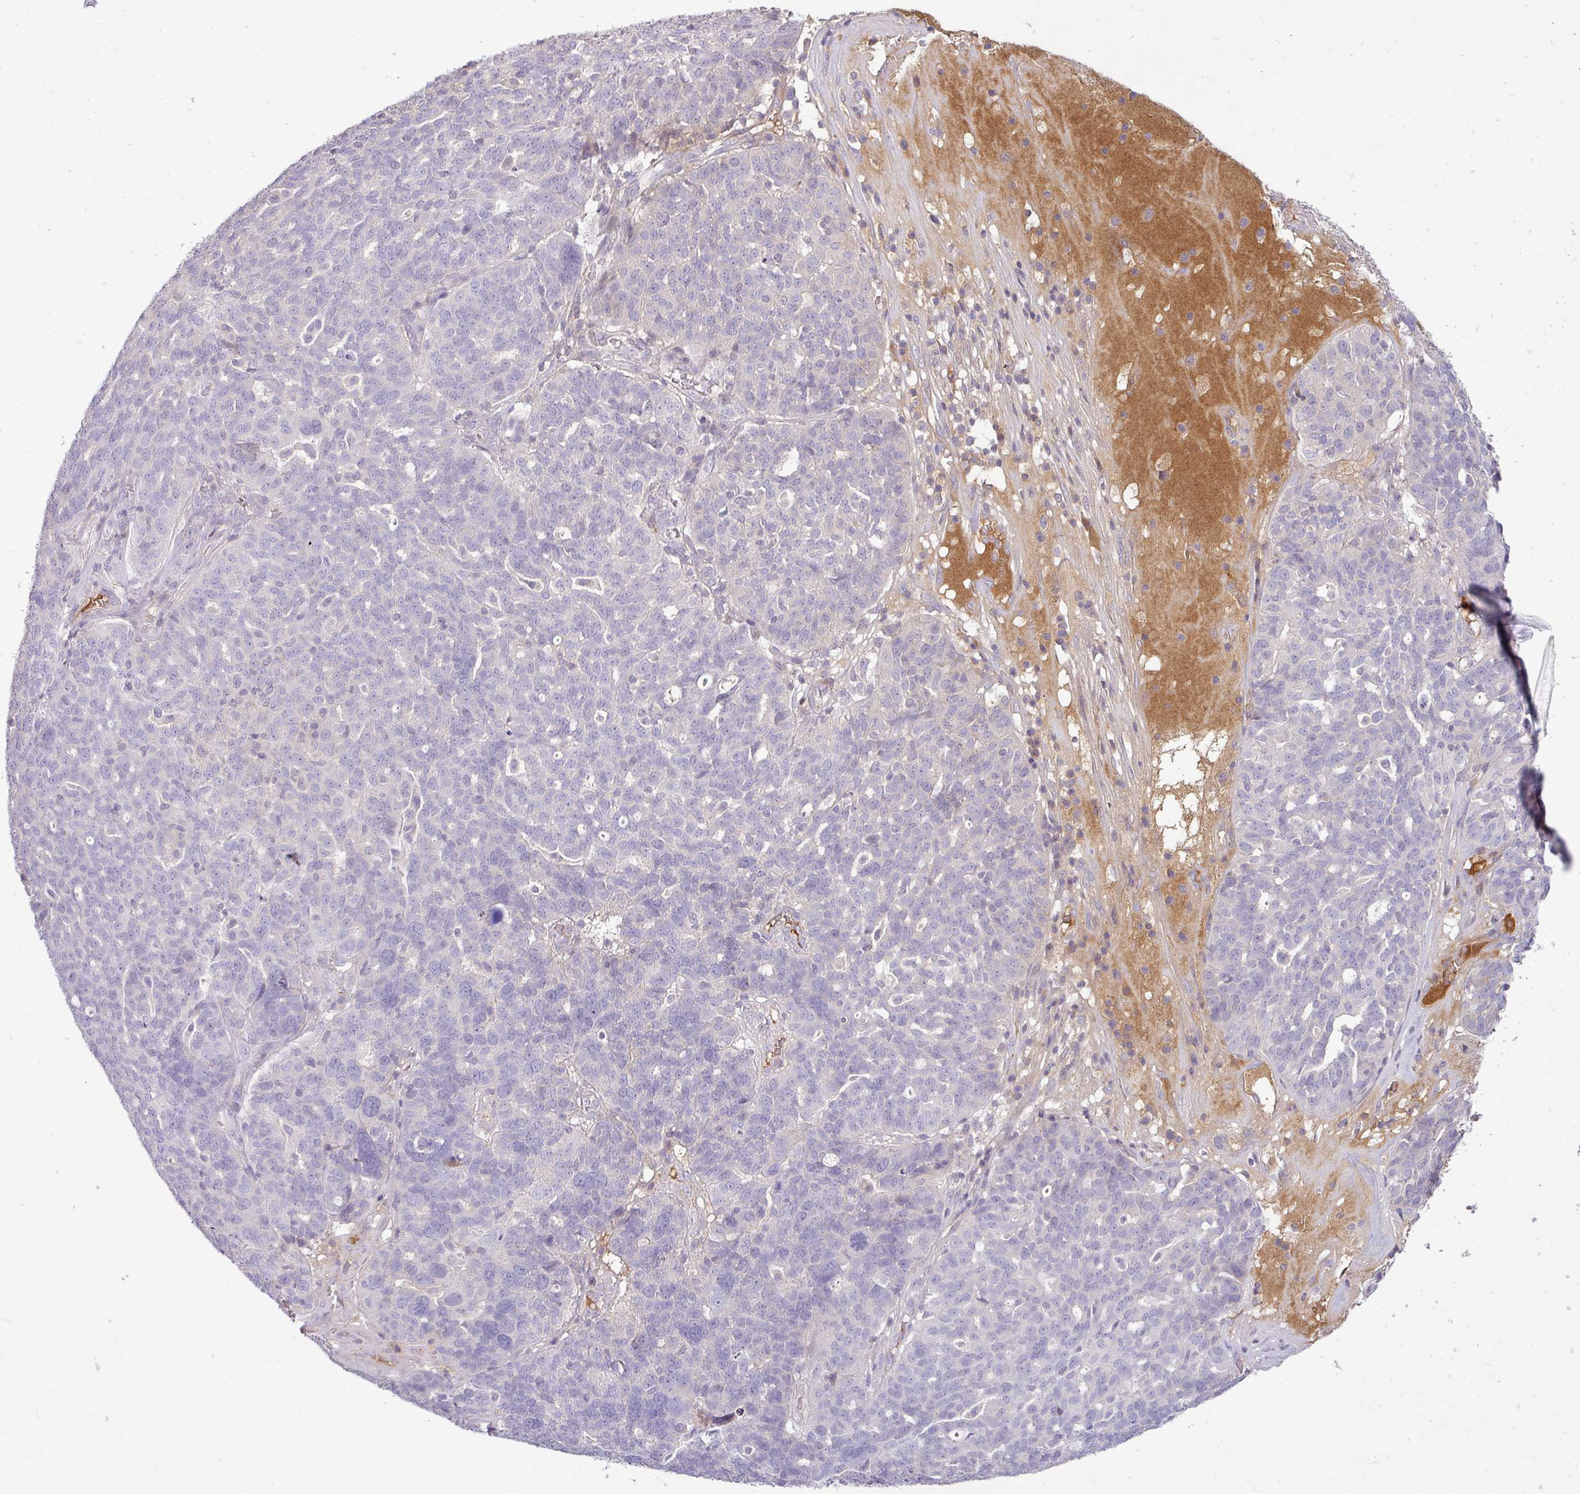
{"staining": {"intensity": "negative", "quantity": "none", "location": "none"}, "tissue": "ovarian cancer", "cell_type": "Tumor cells", "image_type": "cancer", "snomed": [{"axis": "morphology", "description": "Cystadenocarcinoma, serous, NOS"}, {"axis": "topography", "description": "Ovary"}], "caption": "This is a histopathology image of immunohistochemistry staining of ovarian cancer (serous cystadenocarcinoma), which shows no staining in tumor cells. (DAB (3,3'-diaminobenzidine) immunohistochemistry (IHC), high magnification).", "gene": "APOM", "patient": {"sex": "female", "age": 59}}